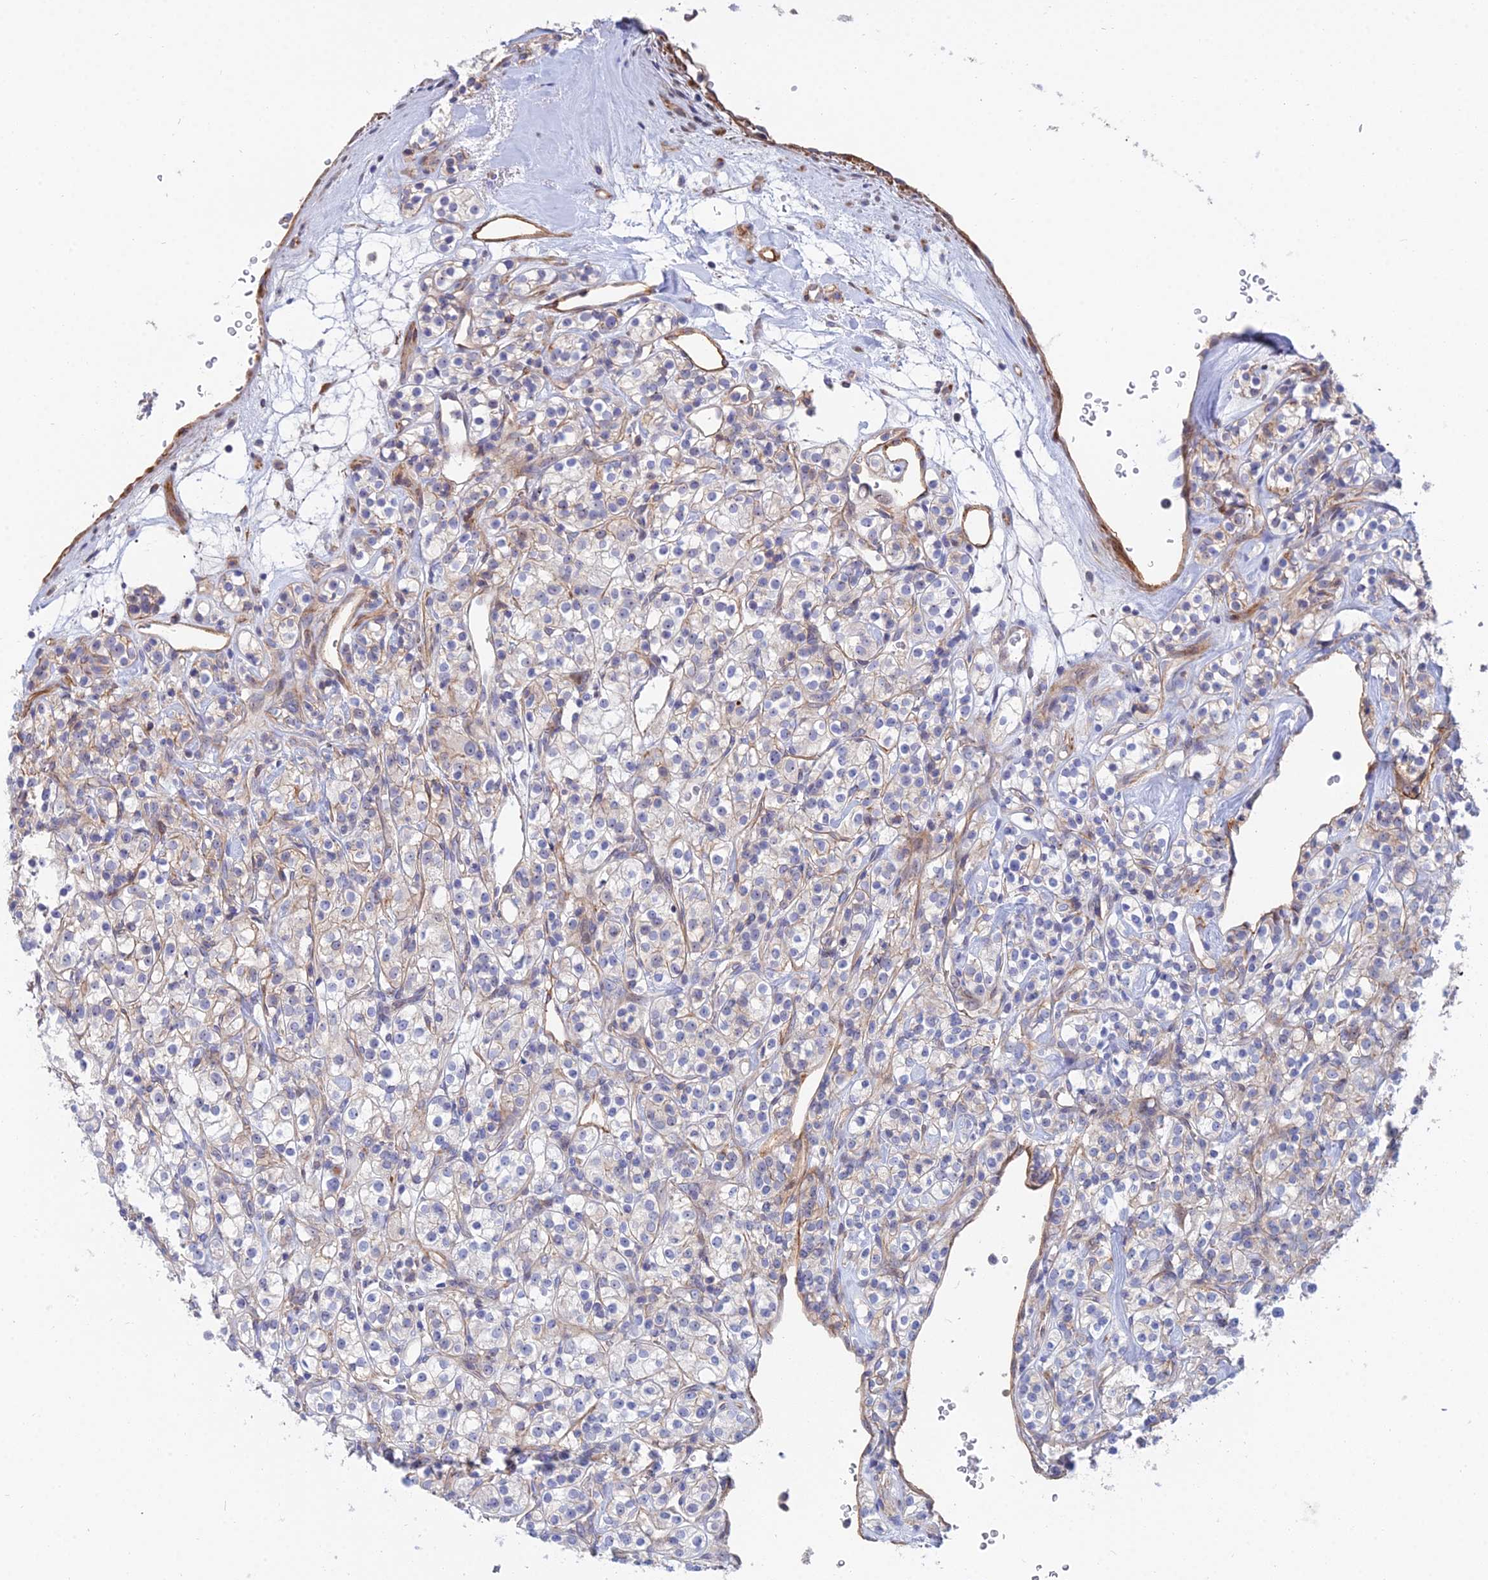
{"staining": {"intensity": "moderate", "quantity": "<25%", "location": "cytoplasmic/membranous"}, "tissue": "renal cancer", "cell_type": "Tumor cells", "image_type": "cancer", "snomed": [{"axis": "morphology", "description": "Adenocarcinoma, NOS"}, {"axis": "topography", "description": "Kidney"}], "caption": "Tumor cells show low levels of moderate cytoplasmic/membranous expression in approximately <25% of cells in adenocarcinoma (renal).", "gene": "TRIM43B", "patient": {"sex": "male", "age": 77}}